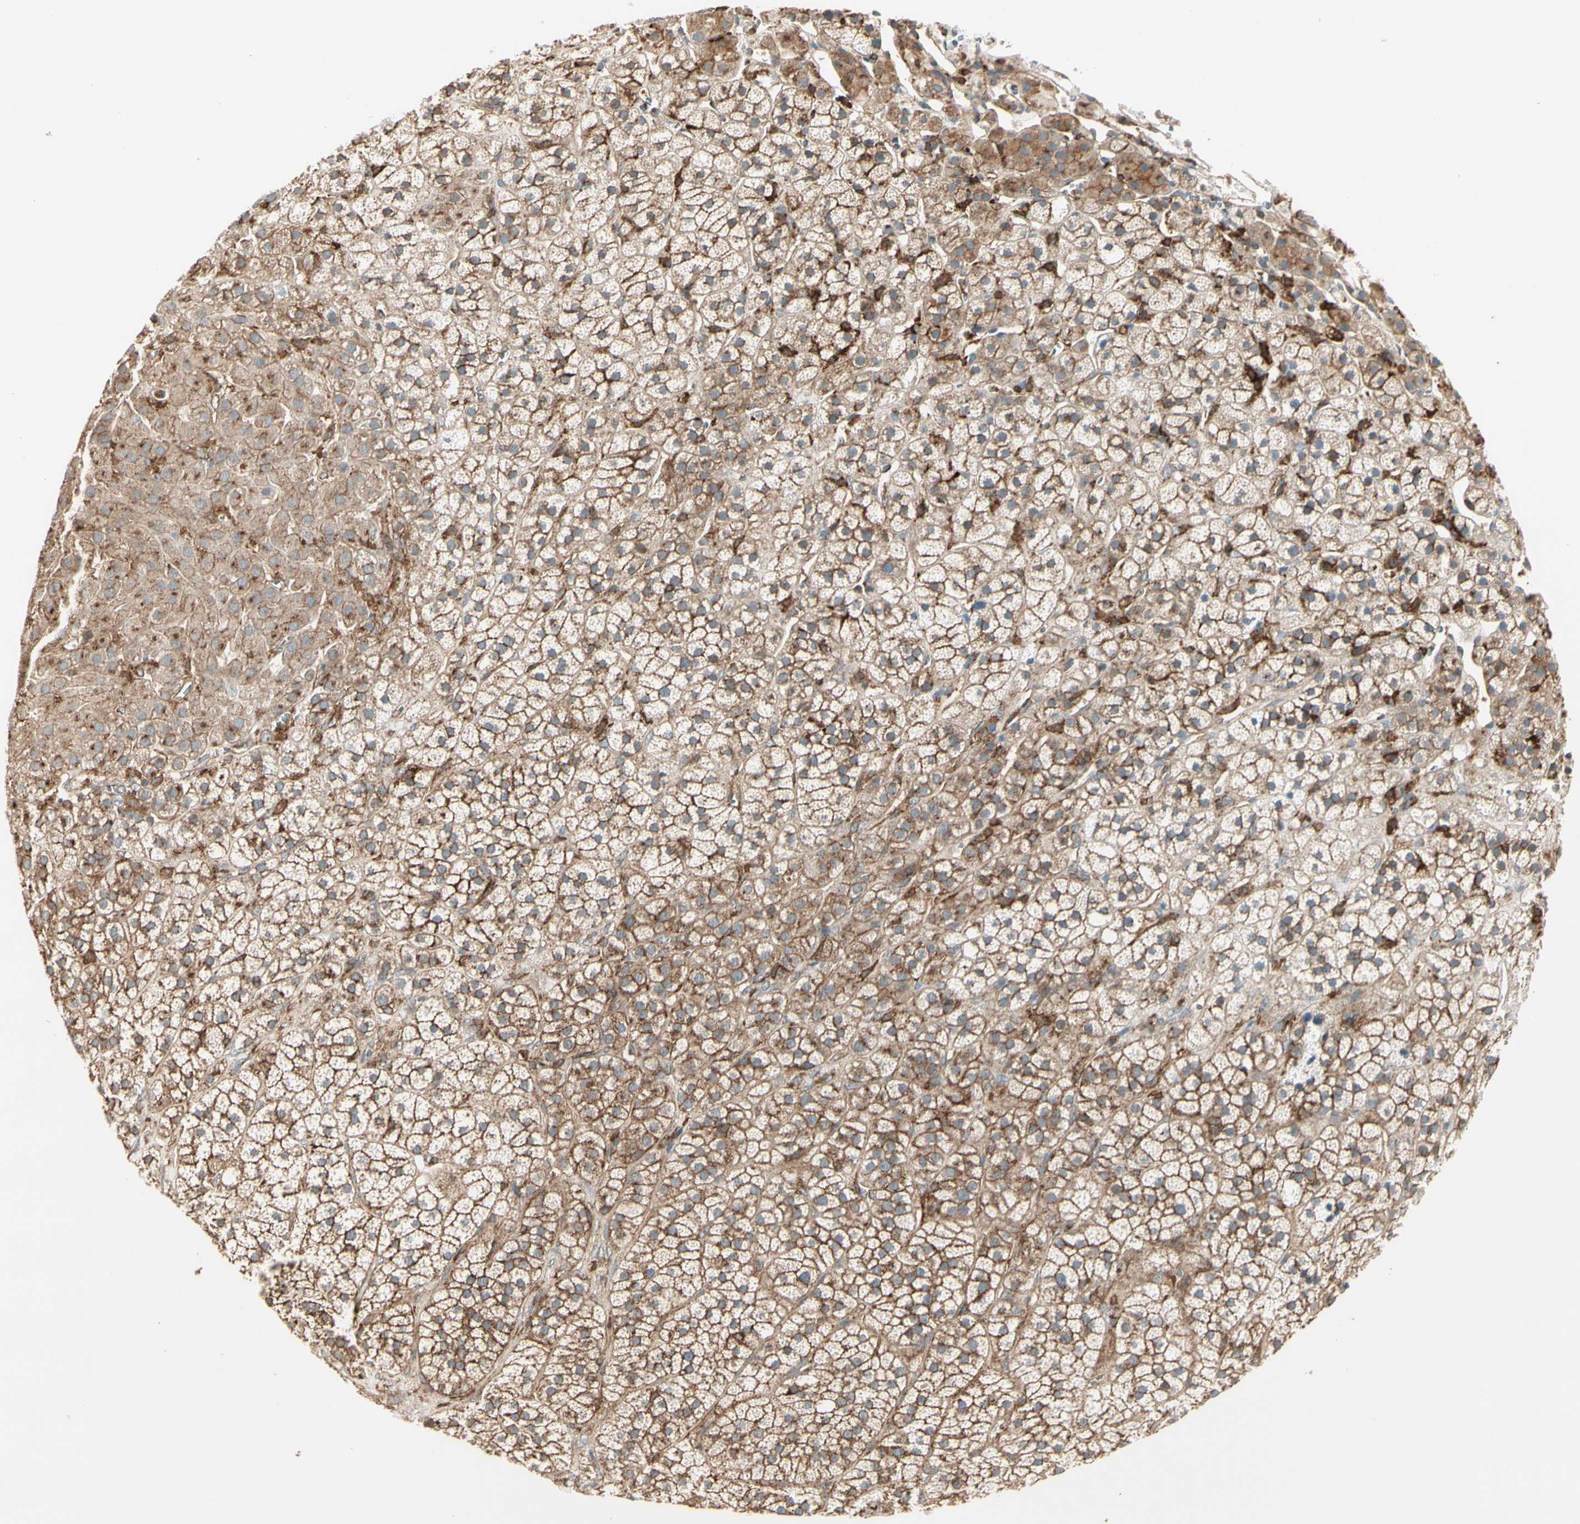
{"staining": {"intensity": "moderate", "quantity": ">75%", "location": "cytoplasmic/membranous"}, "tissue": "adrenal gland", "cell_type": "Glandular cells", "image_type": "normal", "snomed": [{"axis": "morphology", "description": "Normal tissue, NOS"}, {"axis": "topography", "description": "Adrenal gland"}], "caption": "A brown stain highlights moderate cytoplasmic/membranous staining of a protein in glandular cells of benign adrenal gland.", "gene": "AGFG1", "patient": {"sex": "male", "age": 56}}